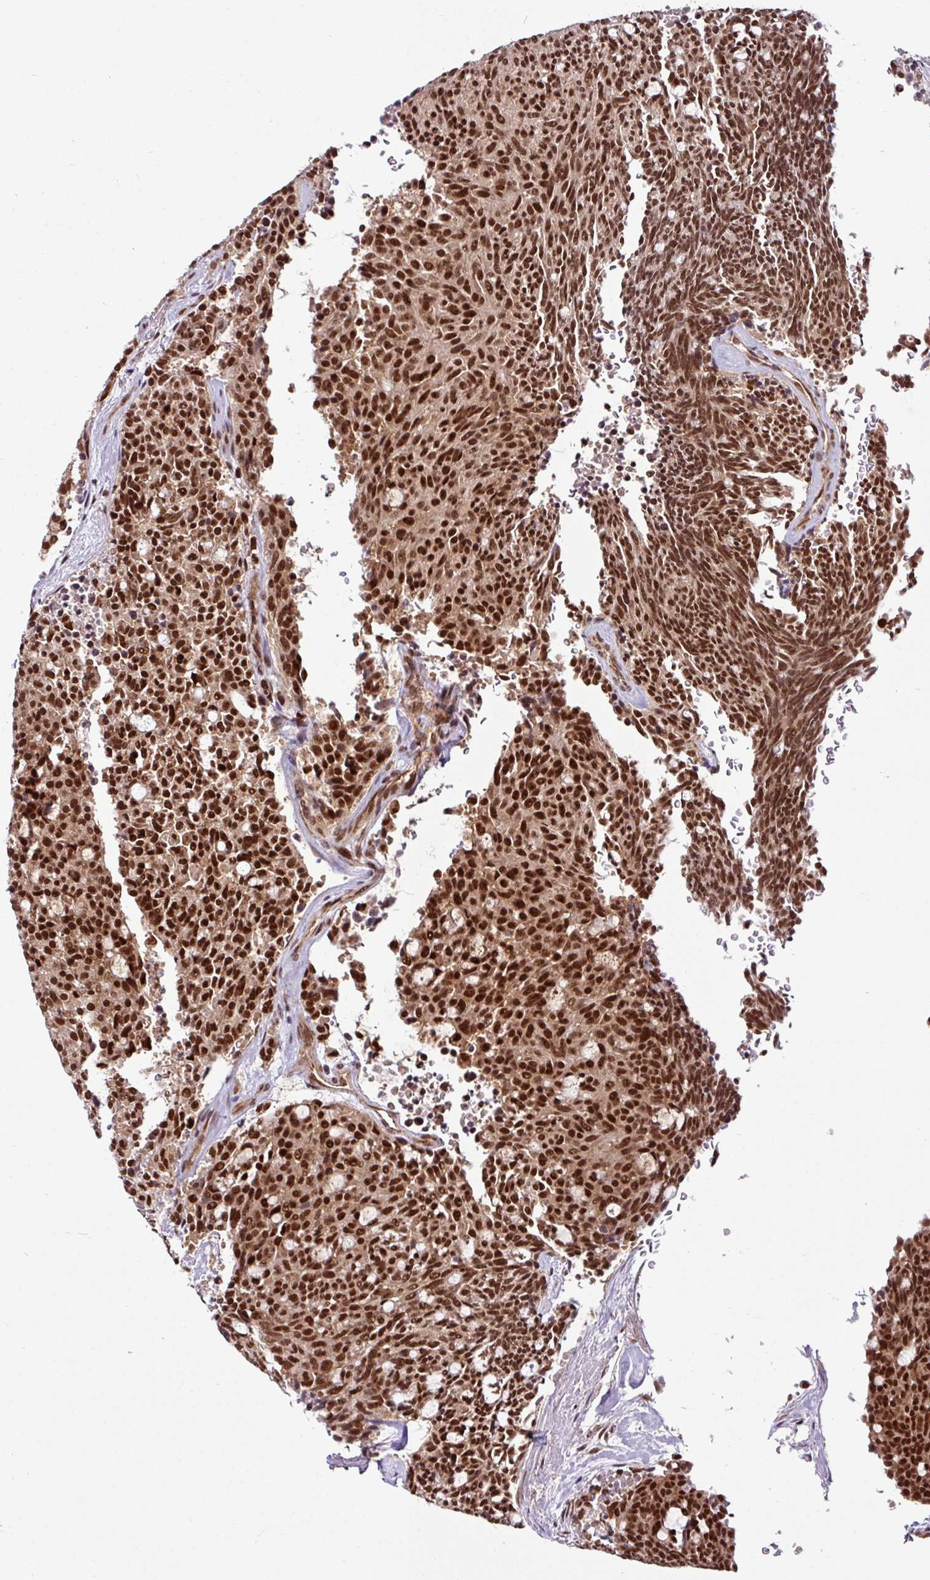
{"staining": {"intensity": "strong", "quantity": ">75%", "location": "cytoplasmic/membranous,nuclear"}, "tissue": "carcinoid", "cell_type": "Tumor cells", "image_type": "cancer", "snomed": [{"axis": "morphology", "description": "Carcinoid, malignant, NOS"}, {"axis": "topography", "description": "Pancreas"}], "caption": "Carcinoid (malignant) stained with DAB (3,3'-diaminobenzidine) immunohistochemistry (IHC) displays high levels of strong cytoplasmic/membranous and nuclear staining in approximately >75% of tumor cells.", "gene": "MORF4L2", "patient": {"sex": "female", "age": 54}}